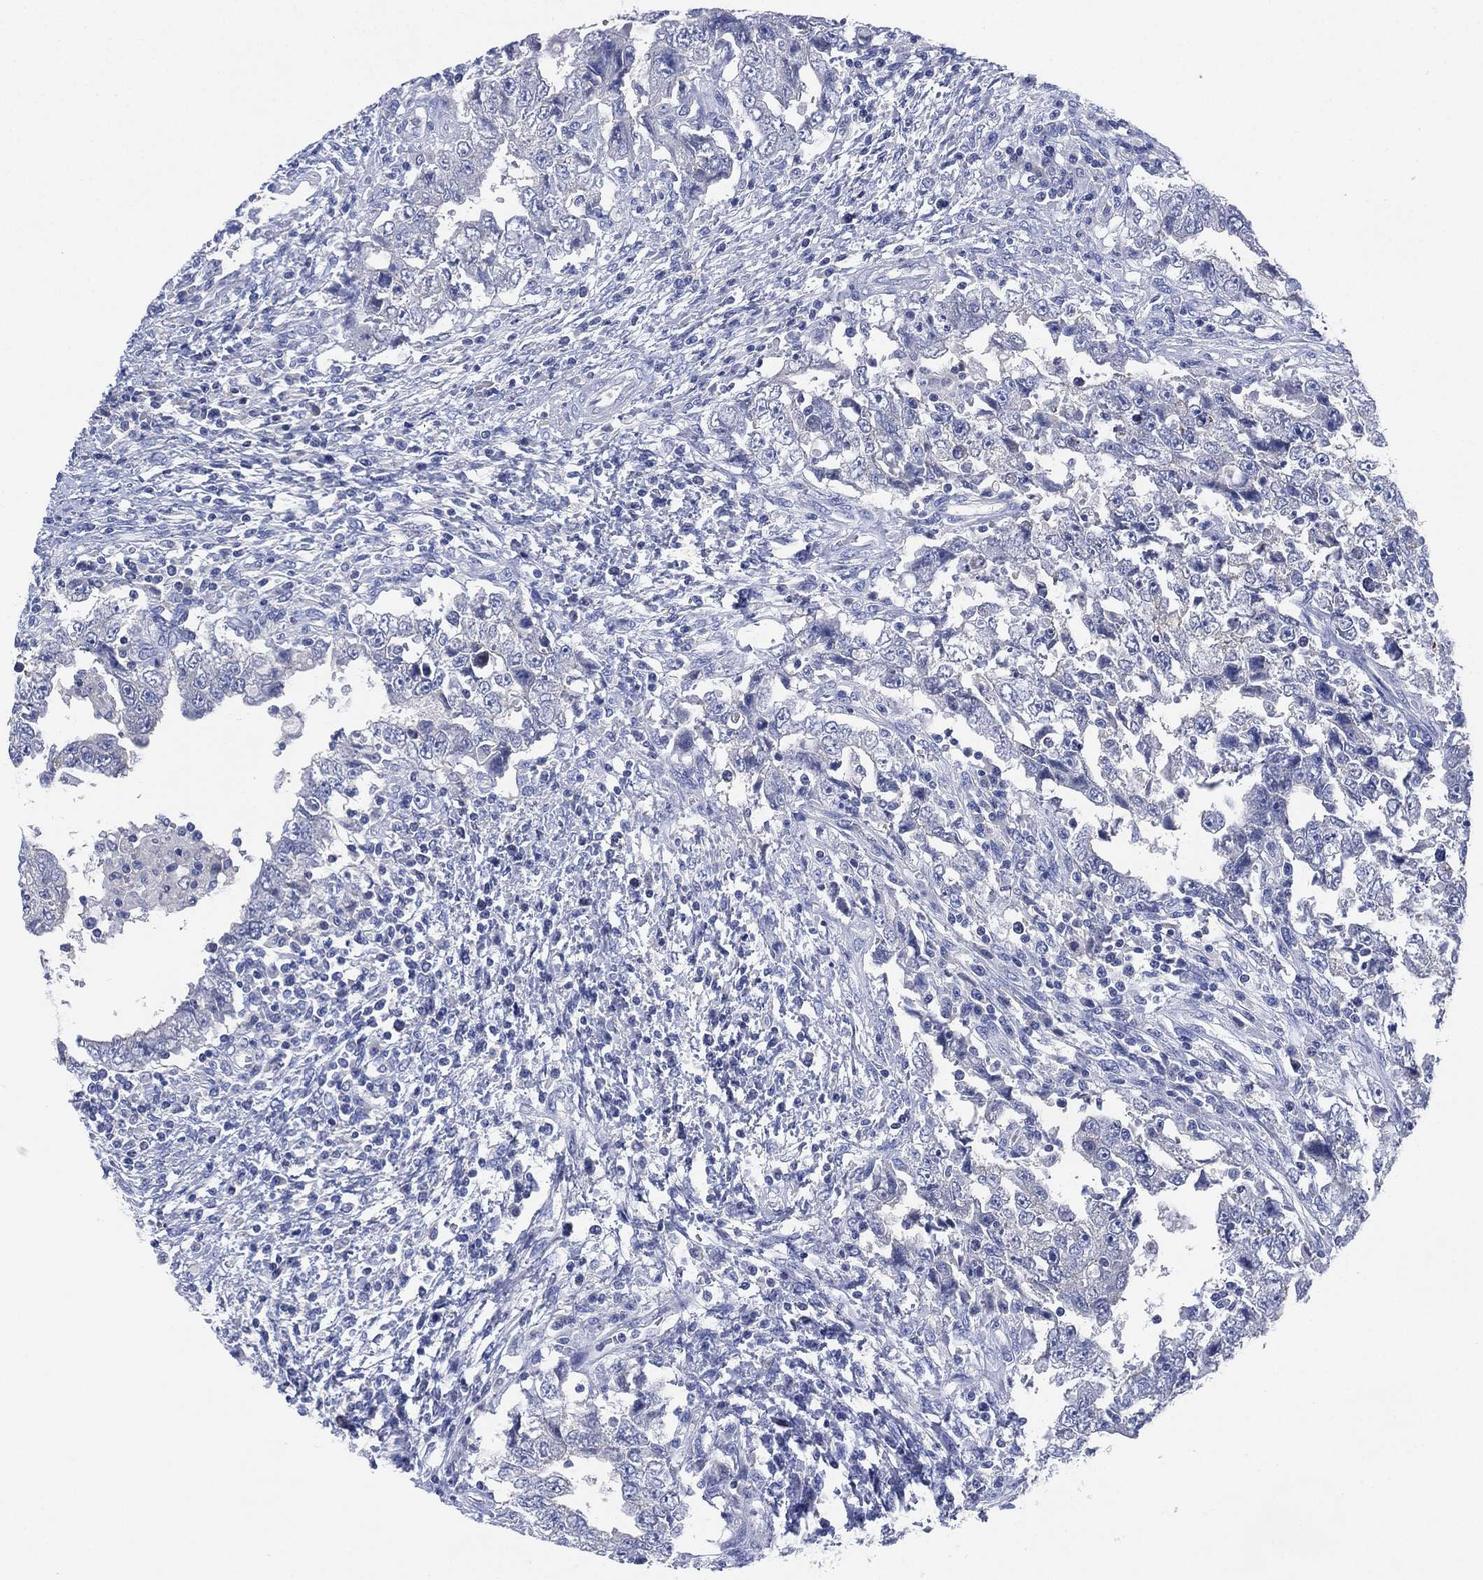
{"staining": {"intensity": "negative", "quantity": "none", "location": "none"}, "tissue": "testis cancer", "cell_type": "Tumor cells", "image_type": "cancer", "snomed": [{"axis": "morphology", "description": "Carcinoma, Embryonal, NOS"}, {"axis": "topography", "description": "Testis"}], "caption": "A photomicrograph of testis embryonal carcinoma stained for a protein shows no brown staining in tumor cells.", "gene": "CHRNA3", "patient": {"sex": "male", "age": 26}}